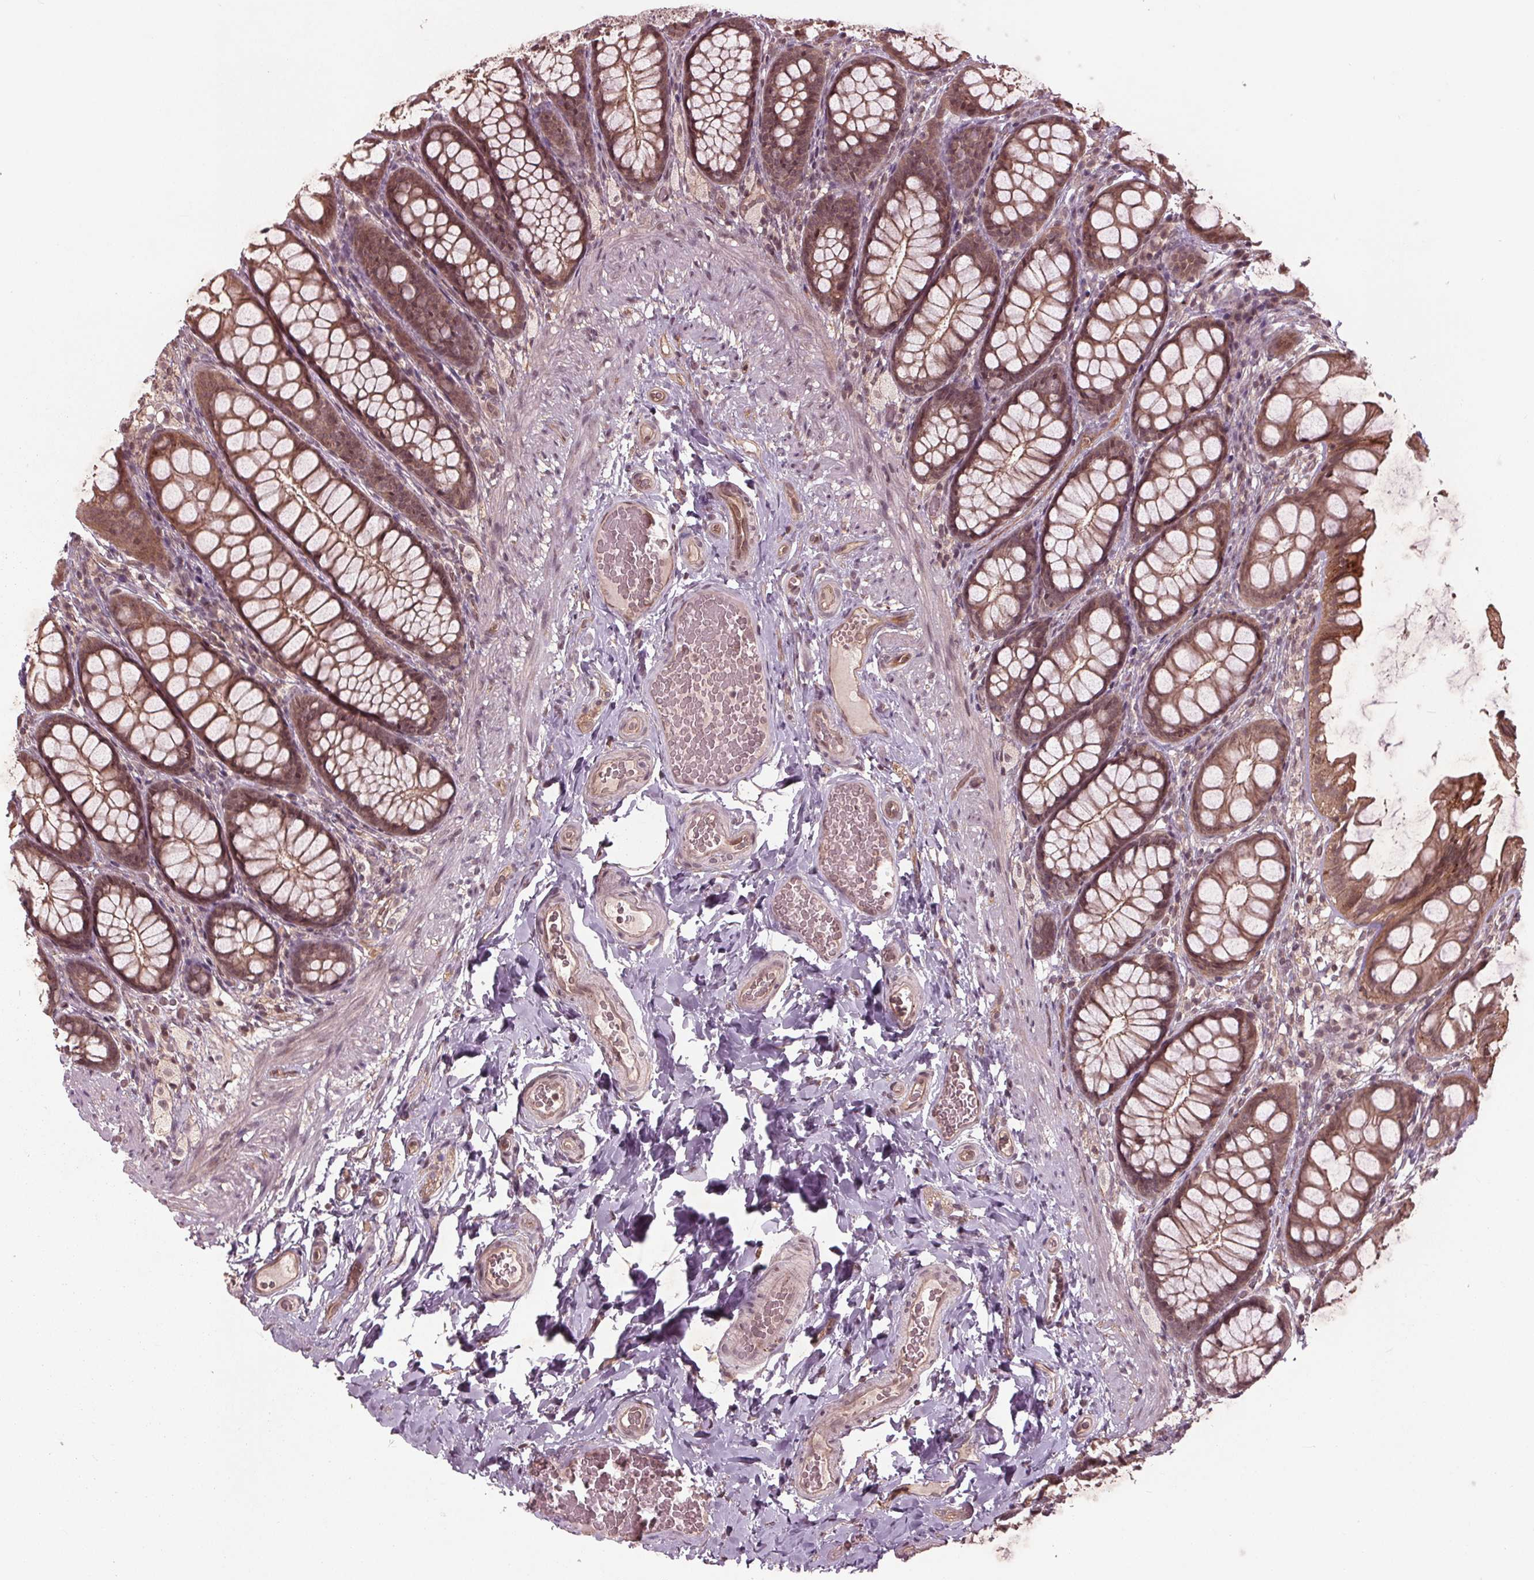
{"staining": {"intensity": "weak", "quantity": ">75%", "location": "cytoplasmic/membranous"}, "tissue": "colon", "cell_type": "Endothelial cells", "image_type": "normal", "snomed": [{"axis": "morphology", "description": "Normal tissue, NOS"}, {"axis": "topography", "description": "Colon"}], "caption": "A high-resolution photomicrograph shows immunohistochemistry staining of unremarkable colon, which exhibits weak cytoplasmic/membranous staining in approximately >75% of endothelial cells.", "gene": "BTBD1", "patient": {"sex": "male", "age": 47}}